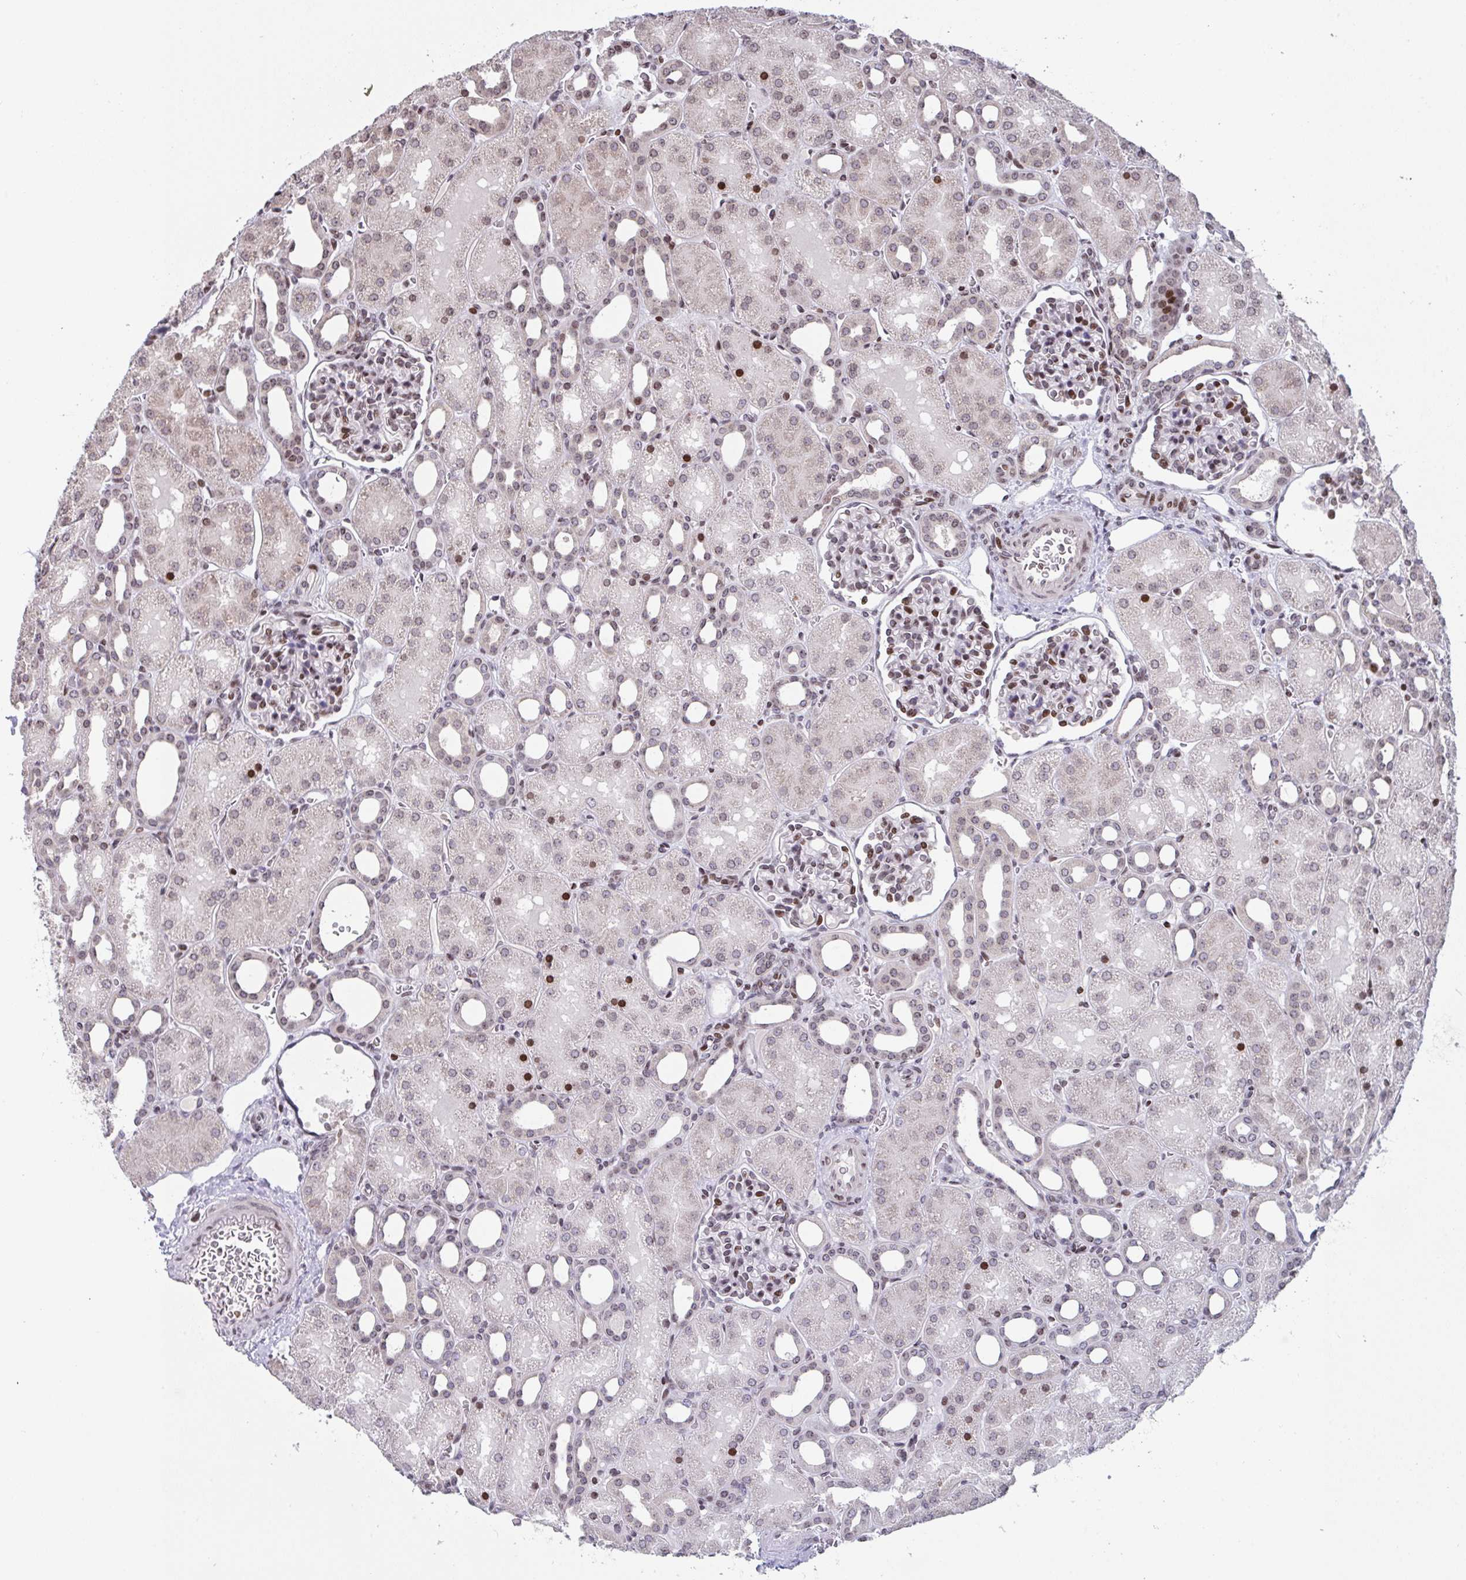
{"staining": {"intensity": "moderate", "quantity": "25%-75%", "location": "nuclear"}, "tissue": "kidney", "cell_type": "Cells in glomeruli", "image_type": "normal", "snomed": [{"axis": "morphology", "description": "Normal tissue, NOS"}, {"axis": "topography", "description": "Kidney"}], "caption": "Immunohistochemical staining of unremarkable human kidney displays moderate nuclear protein staining in about 25%-75% of cells in glomeruli.", "gene": "PCDHB8", "patient": {"sex": "male", "age": 2}}